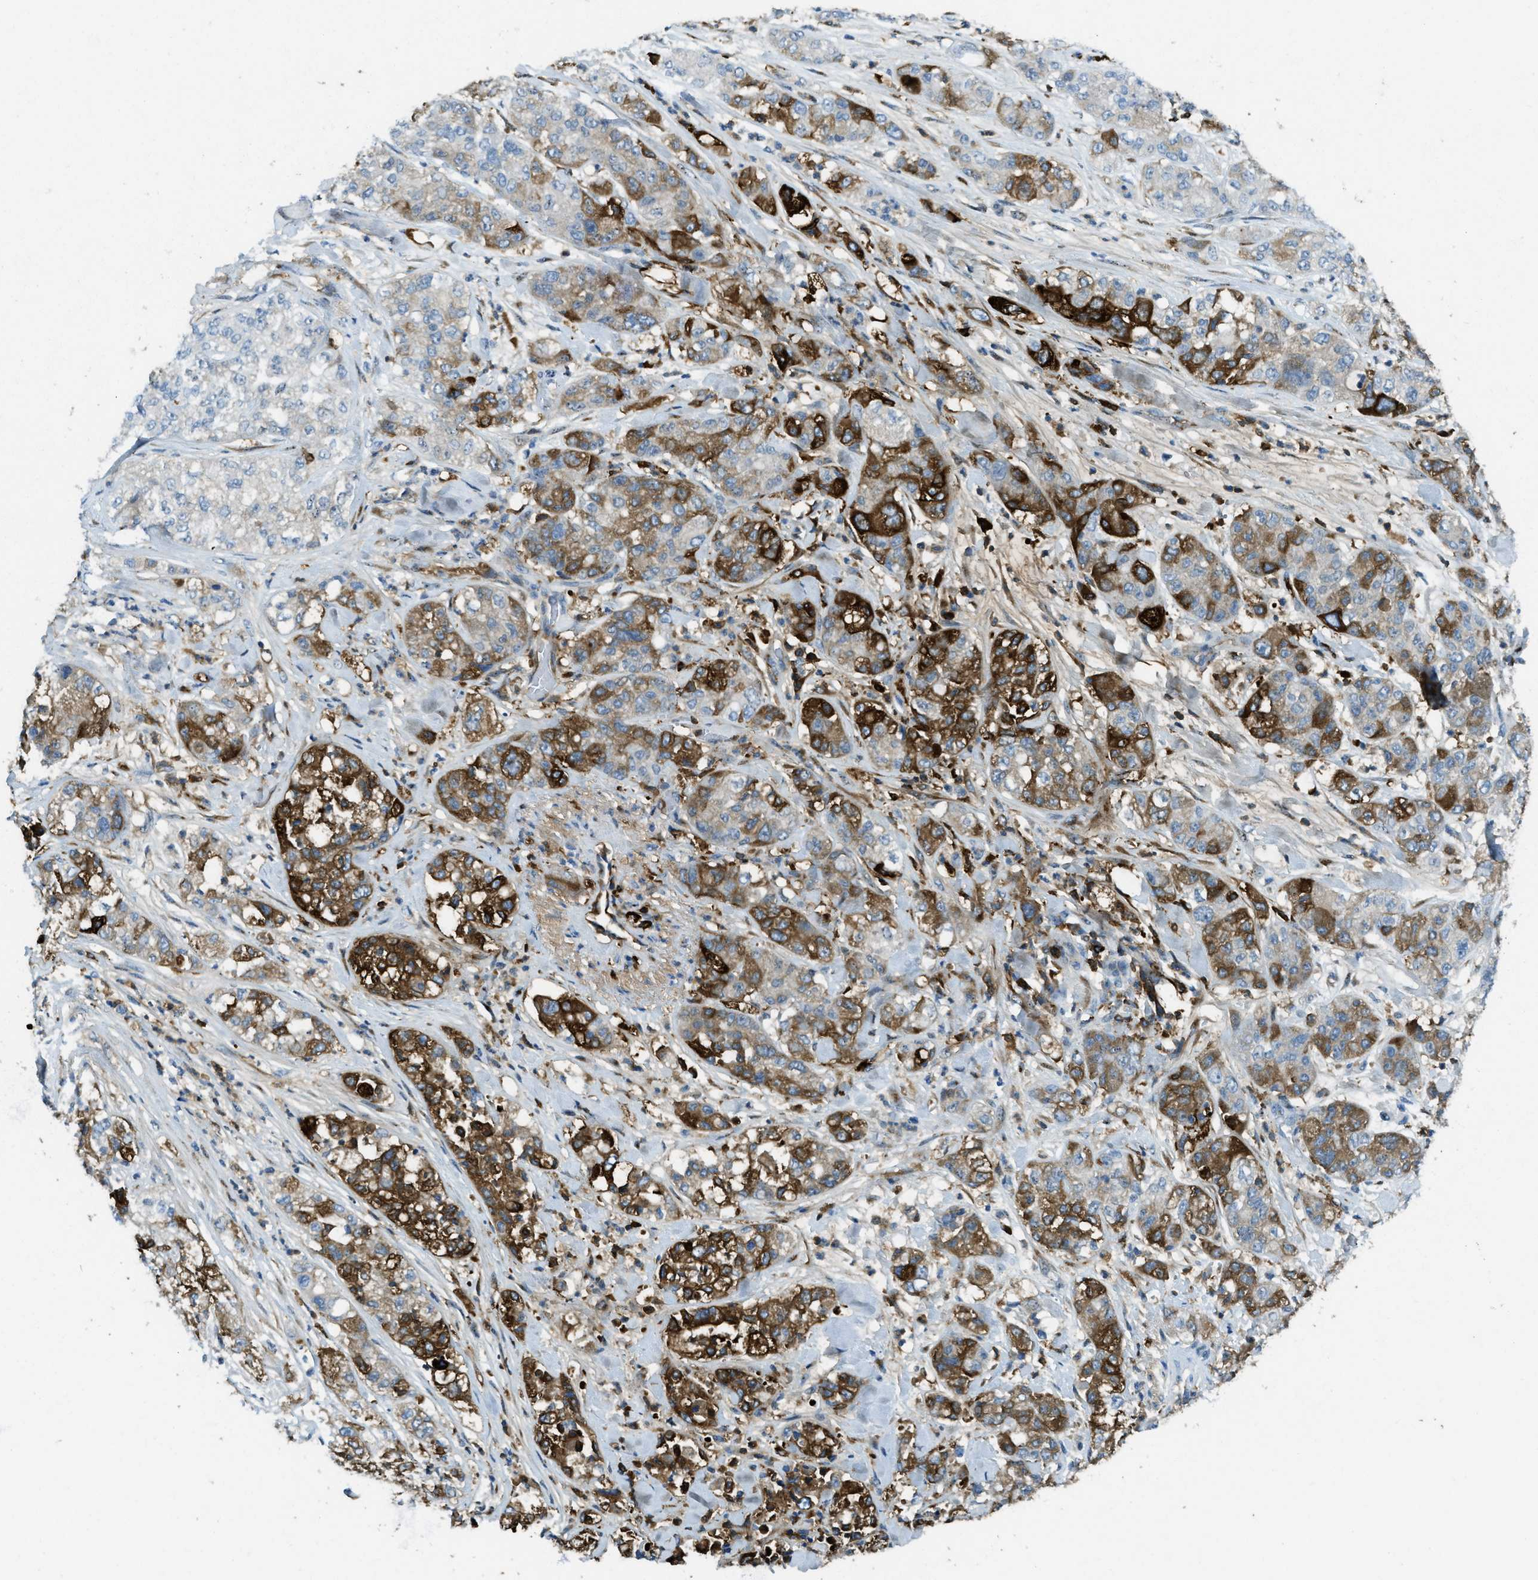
{"staining": {"intensity": "strong", "quantity": ">75%", "location": "cytoplasmic/membranous"}, "tissue": "pancreatic cancer", "cell_type": "Tumor cells", "image_type": "cancer", "snomed": [{"axis": "morphology", "description": "Adenocarcinoma, NOS"}, {"axis": "topography", "description": "Pancreas"}], "caption": "A brown stain highlights strong cytoplasmic/membranous expression of a protein in human pancreatic cancer tumor cells.", "gene": "TRIM59", "patient": {"sex": "female", "age": 78}}